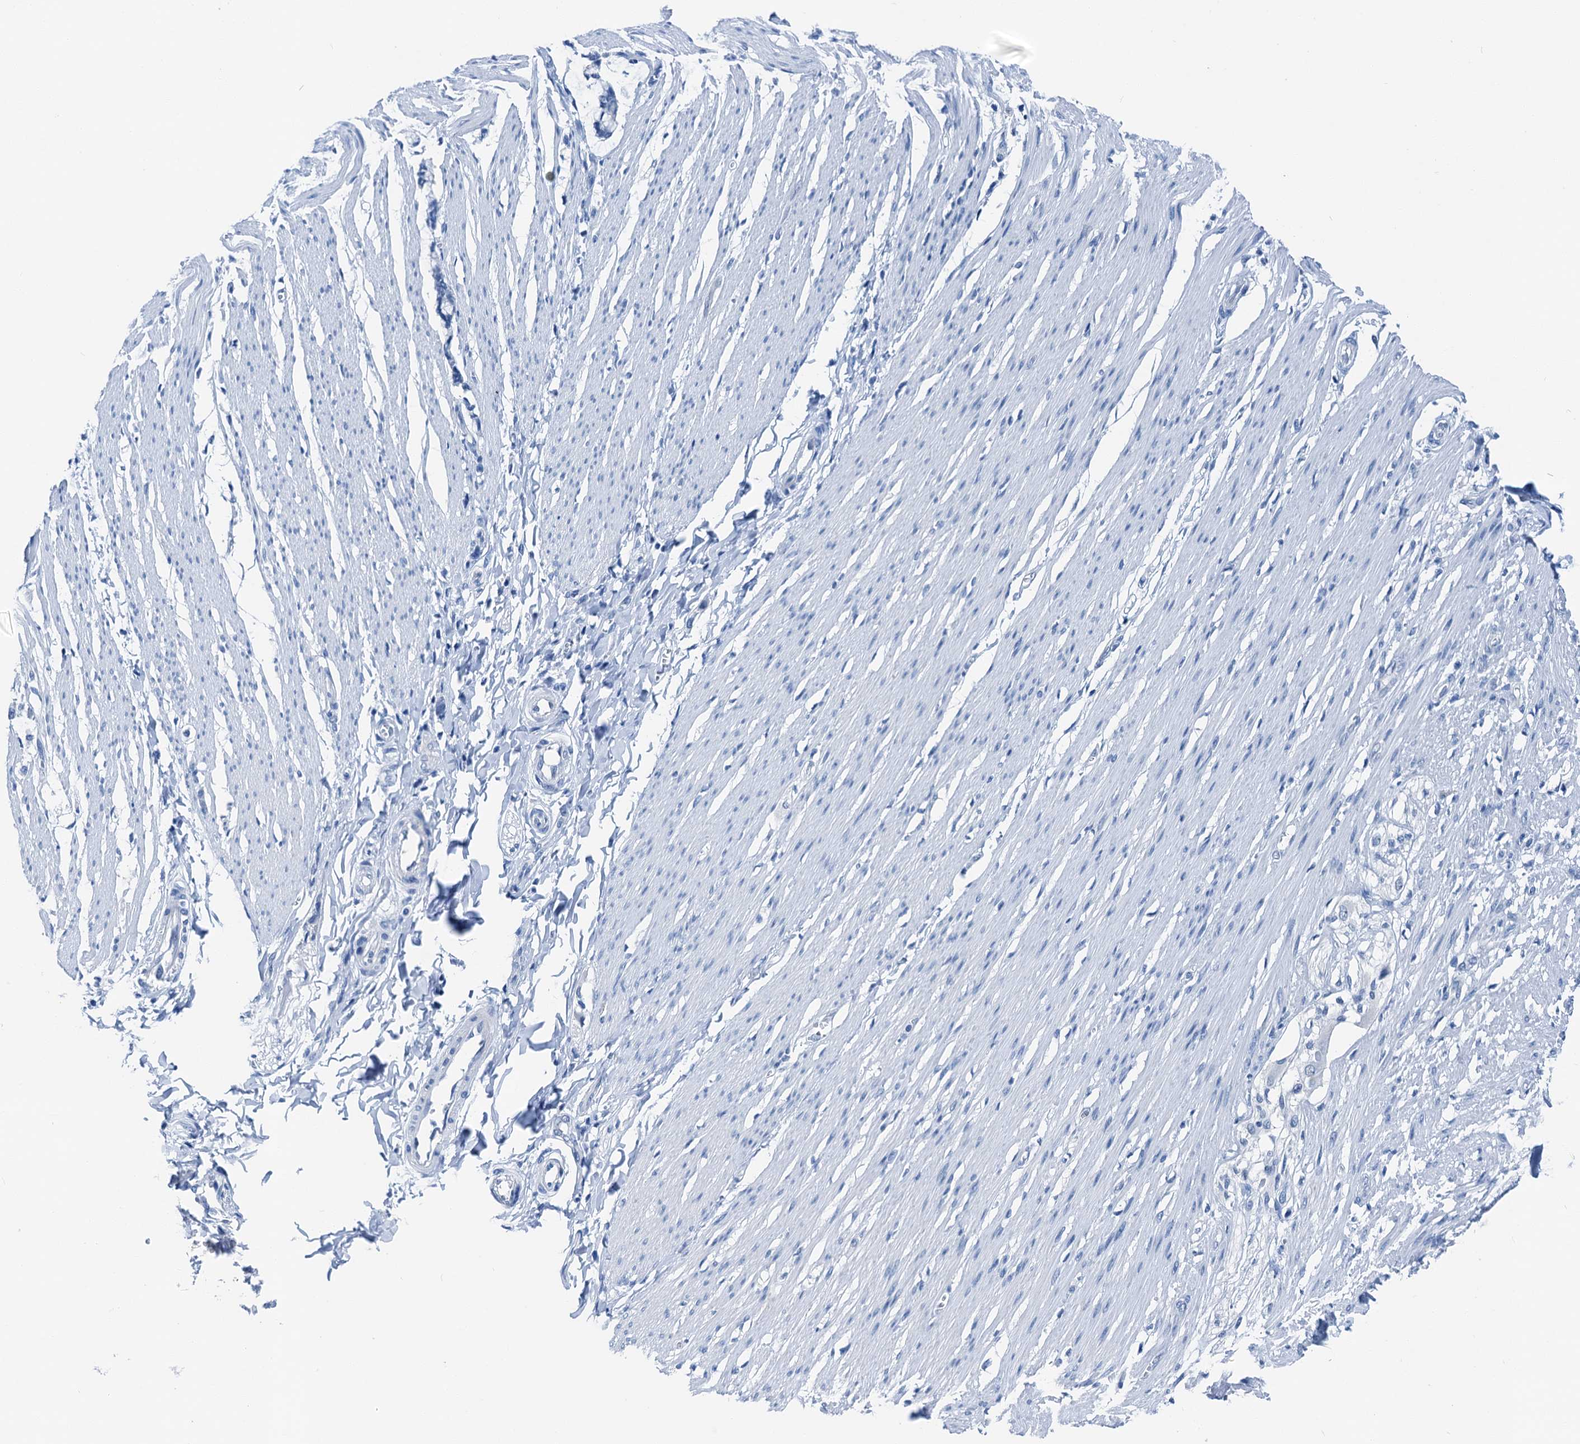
{"staining": {"intensity": "negative", "quantity": "none", "location": "none"}, "tissue": "smooth muscle", "cell_type": "Smooth muscle cells", "image_type": "normal", "snomed": [{"axis": "morphology", "description": "Normal tissue, NOS"}, {"axis": "morphology", "description": "Adenocarcinoma, NOS"}, {"axis": "topography", "description": "Colon"}, {"axis": "topography", "description": "Peripheral nerve tissue"}], "caption": "Immunohistochemistry histopathology image of normal smooth muscle: human smooth muscle stained with DAB demonstrates no significant protein positivity in smooth muscle cells.", "gene": "CBLN3", "patient": {"sex": "male", "age": 14}}